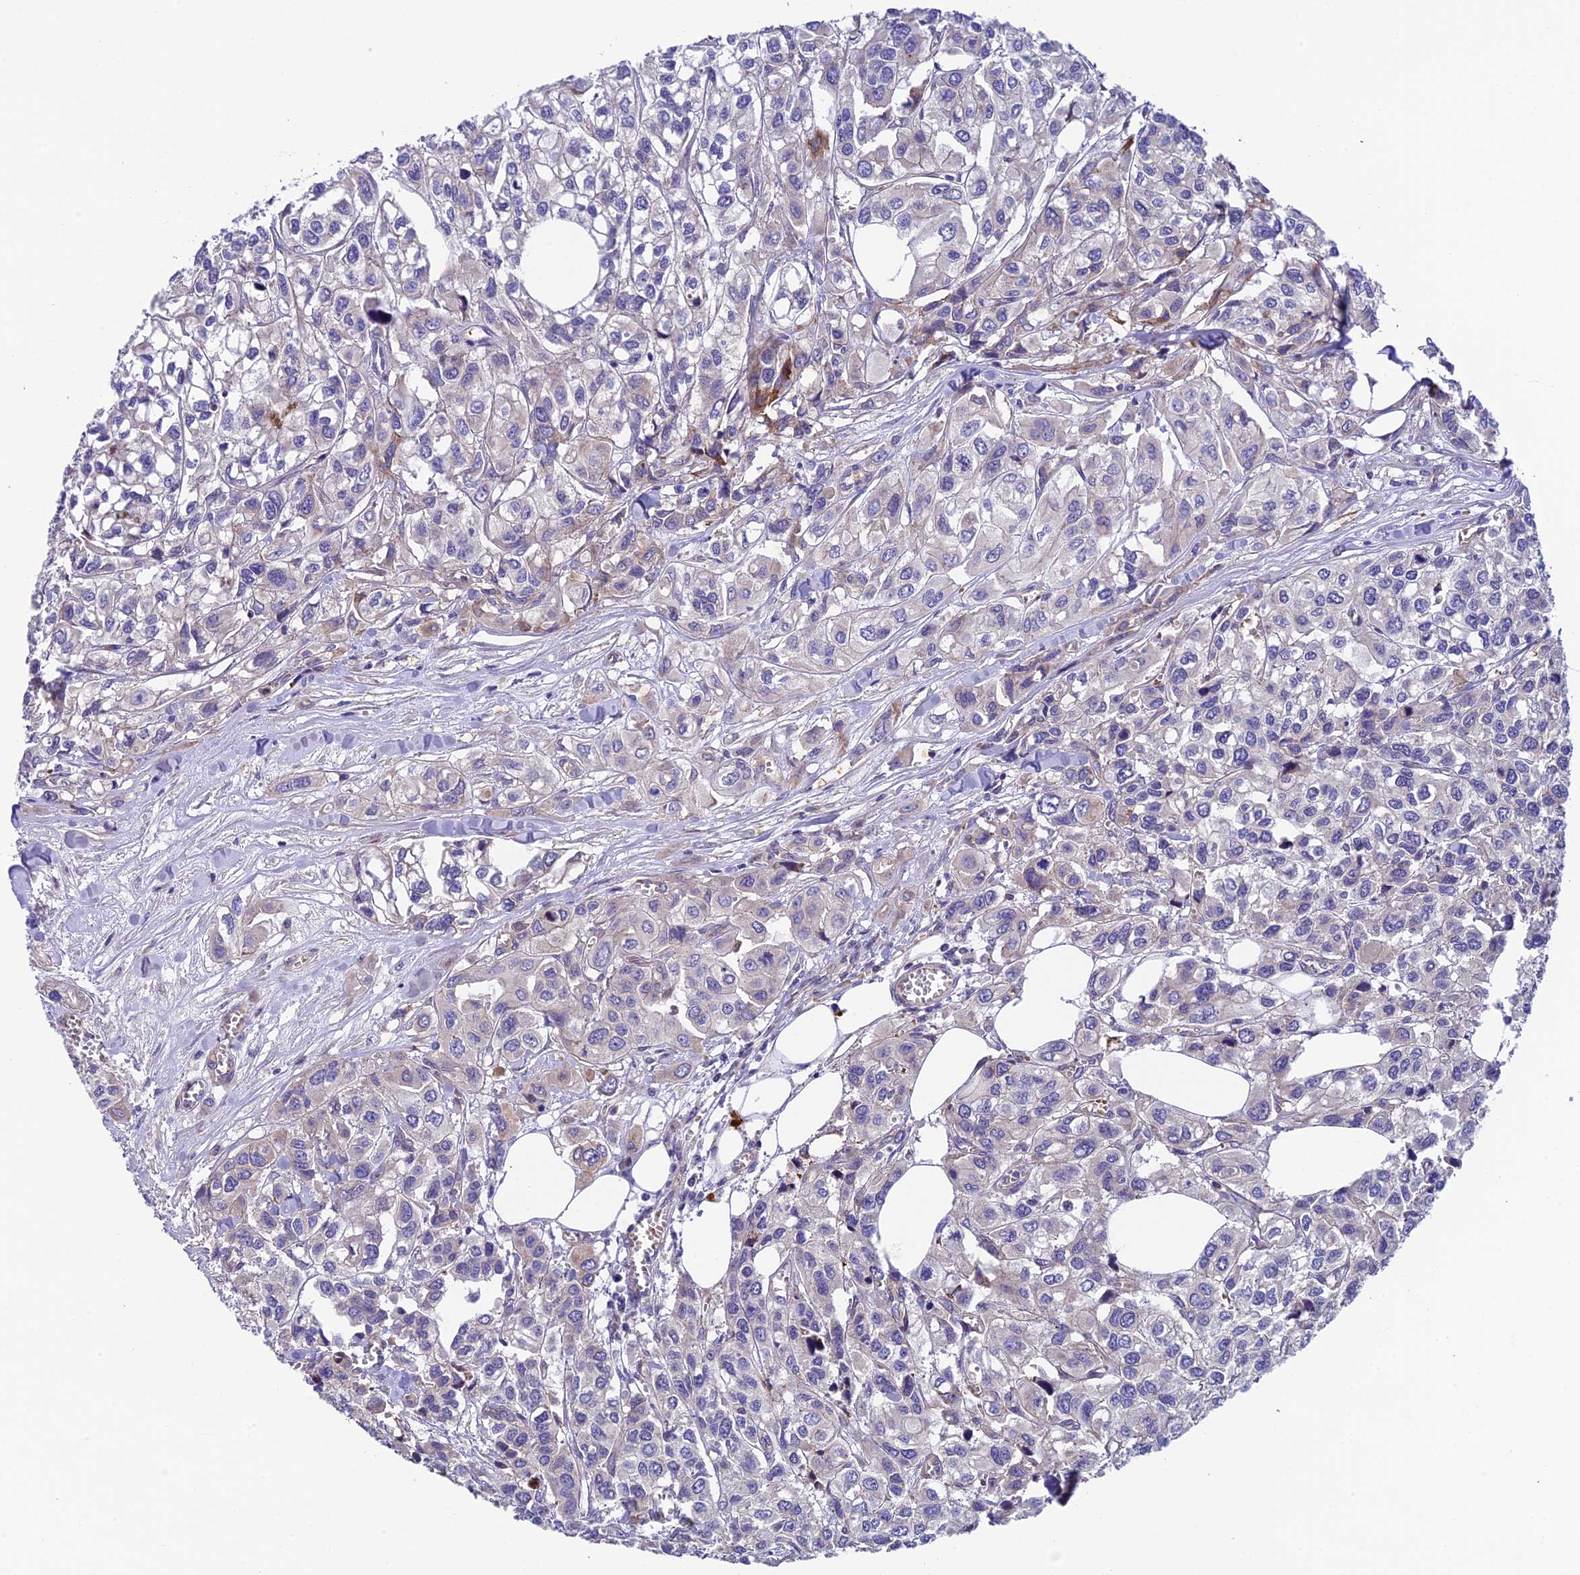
{"staining": {"intensity": "negative", "quantity": "none", "location": "none"}, "tissue": "urothelial cancer", "cell_type": "Tumor cells", "image_type": "cancer", "snomed": [{"axis": "morphology", "description": "Urothelial carcinoma, High grade"}, {"axis": "topography", "description": "Urinary bladder"}], "caption": "Human urothelial carcinoma (high-grade) stained for a protein using IHC exhibits no positivity in tumor cells.", "gene": "MACIR", "patient": {"sex": "male", "age": 67}}